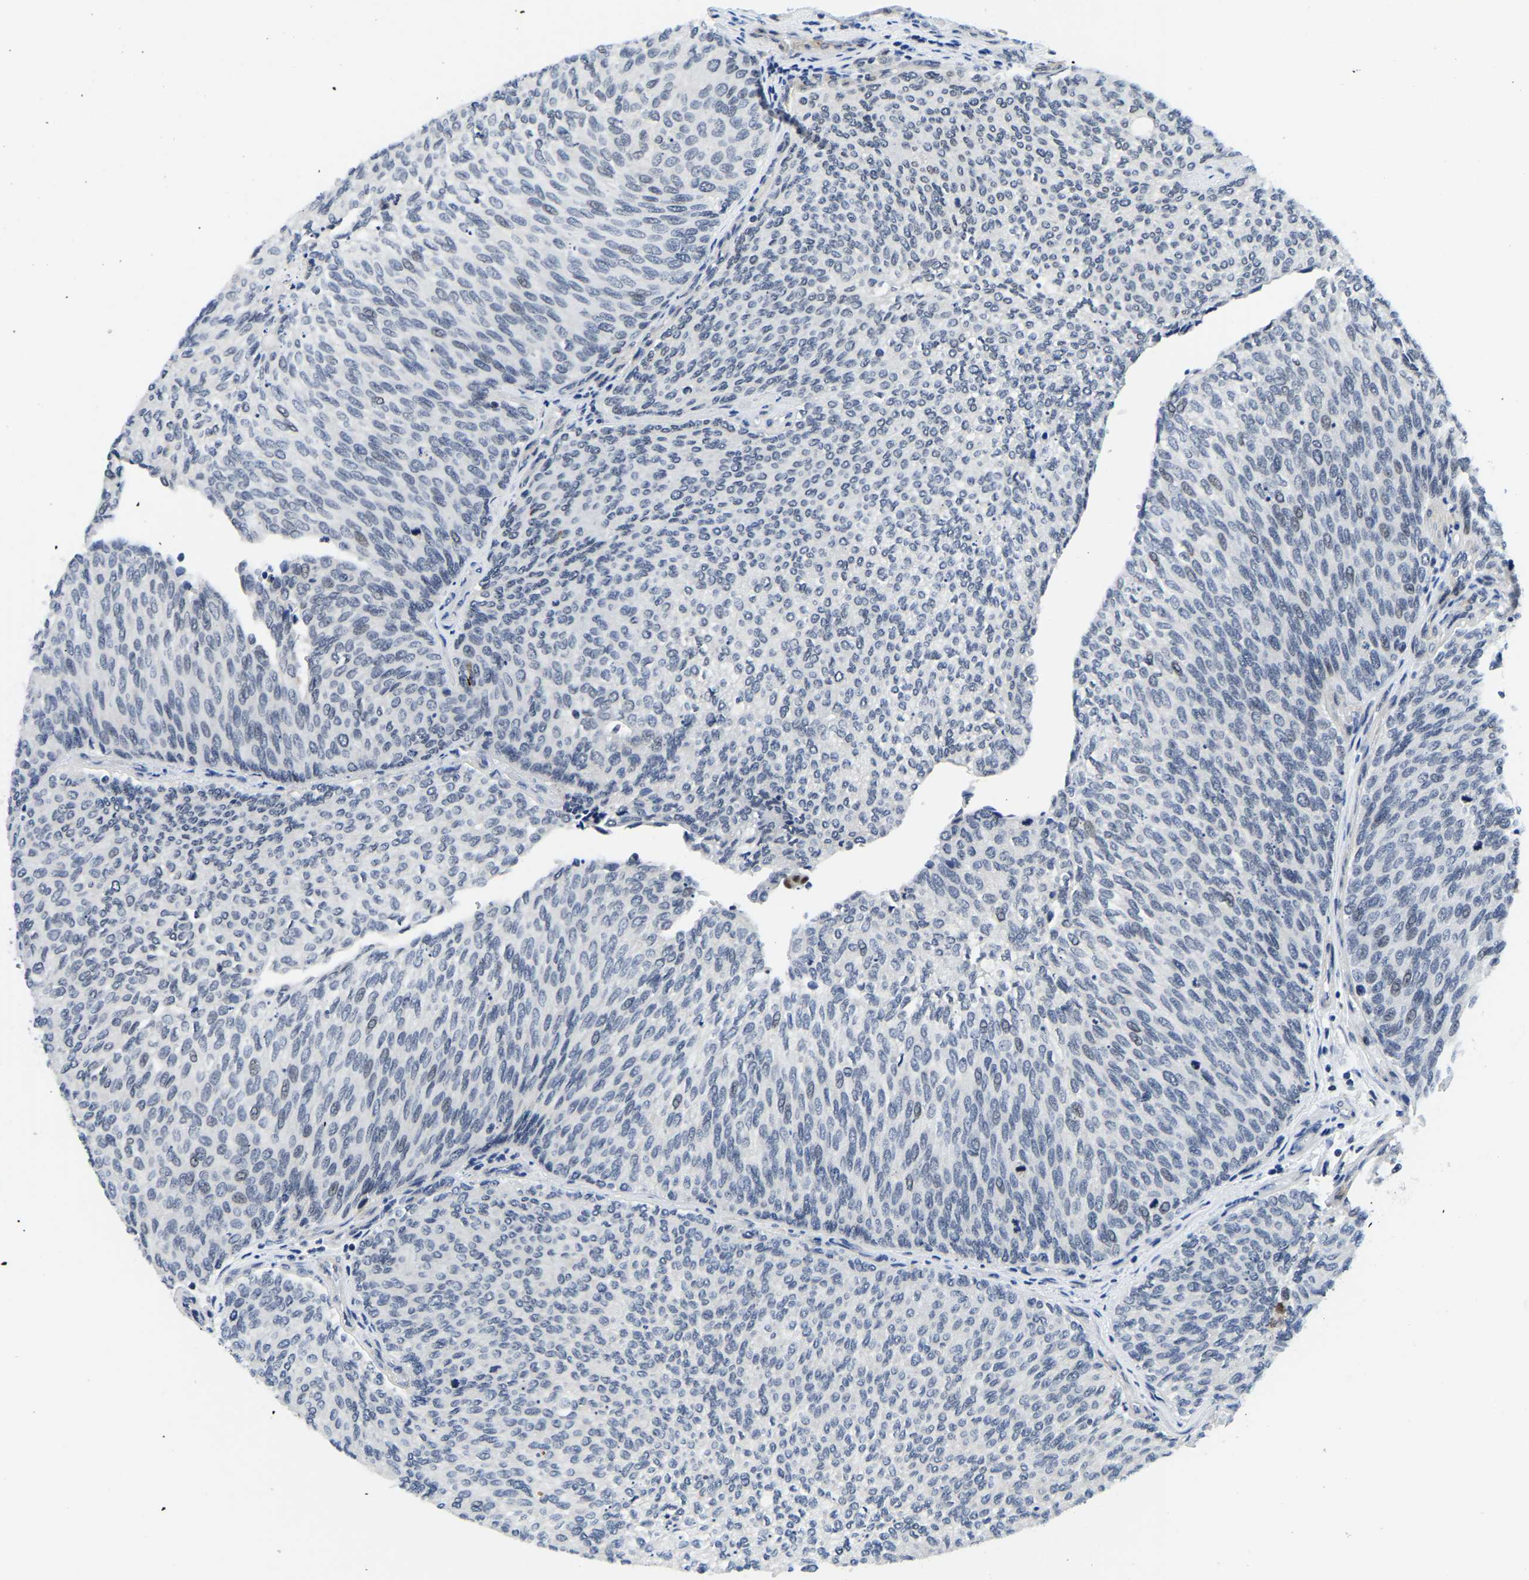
{"staining": {"intensity": "negative", "quantity": "none", "location": "none"}, "tissue": "urothelial cancer", "cell_type": "Tumor cells", "image_type": "cancer", "snomed": [{"axis": "morphology", "description": "Urothelial carcinoma, Low grade"}, {"axis": "topography", "description": "Urinary bladder"}], "caption": "This is an IHC histopathology image of human urothelial carcinoma (low-grade). There is no expression in tumor cells.", "gene": "POLDIP3", "patient": {"sex": "female", "age": 79}}